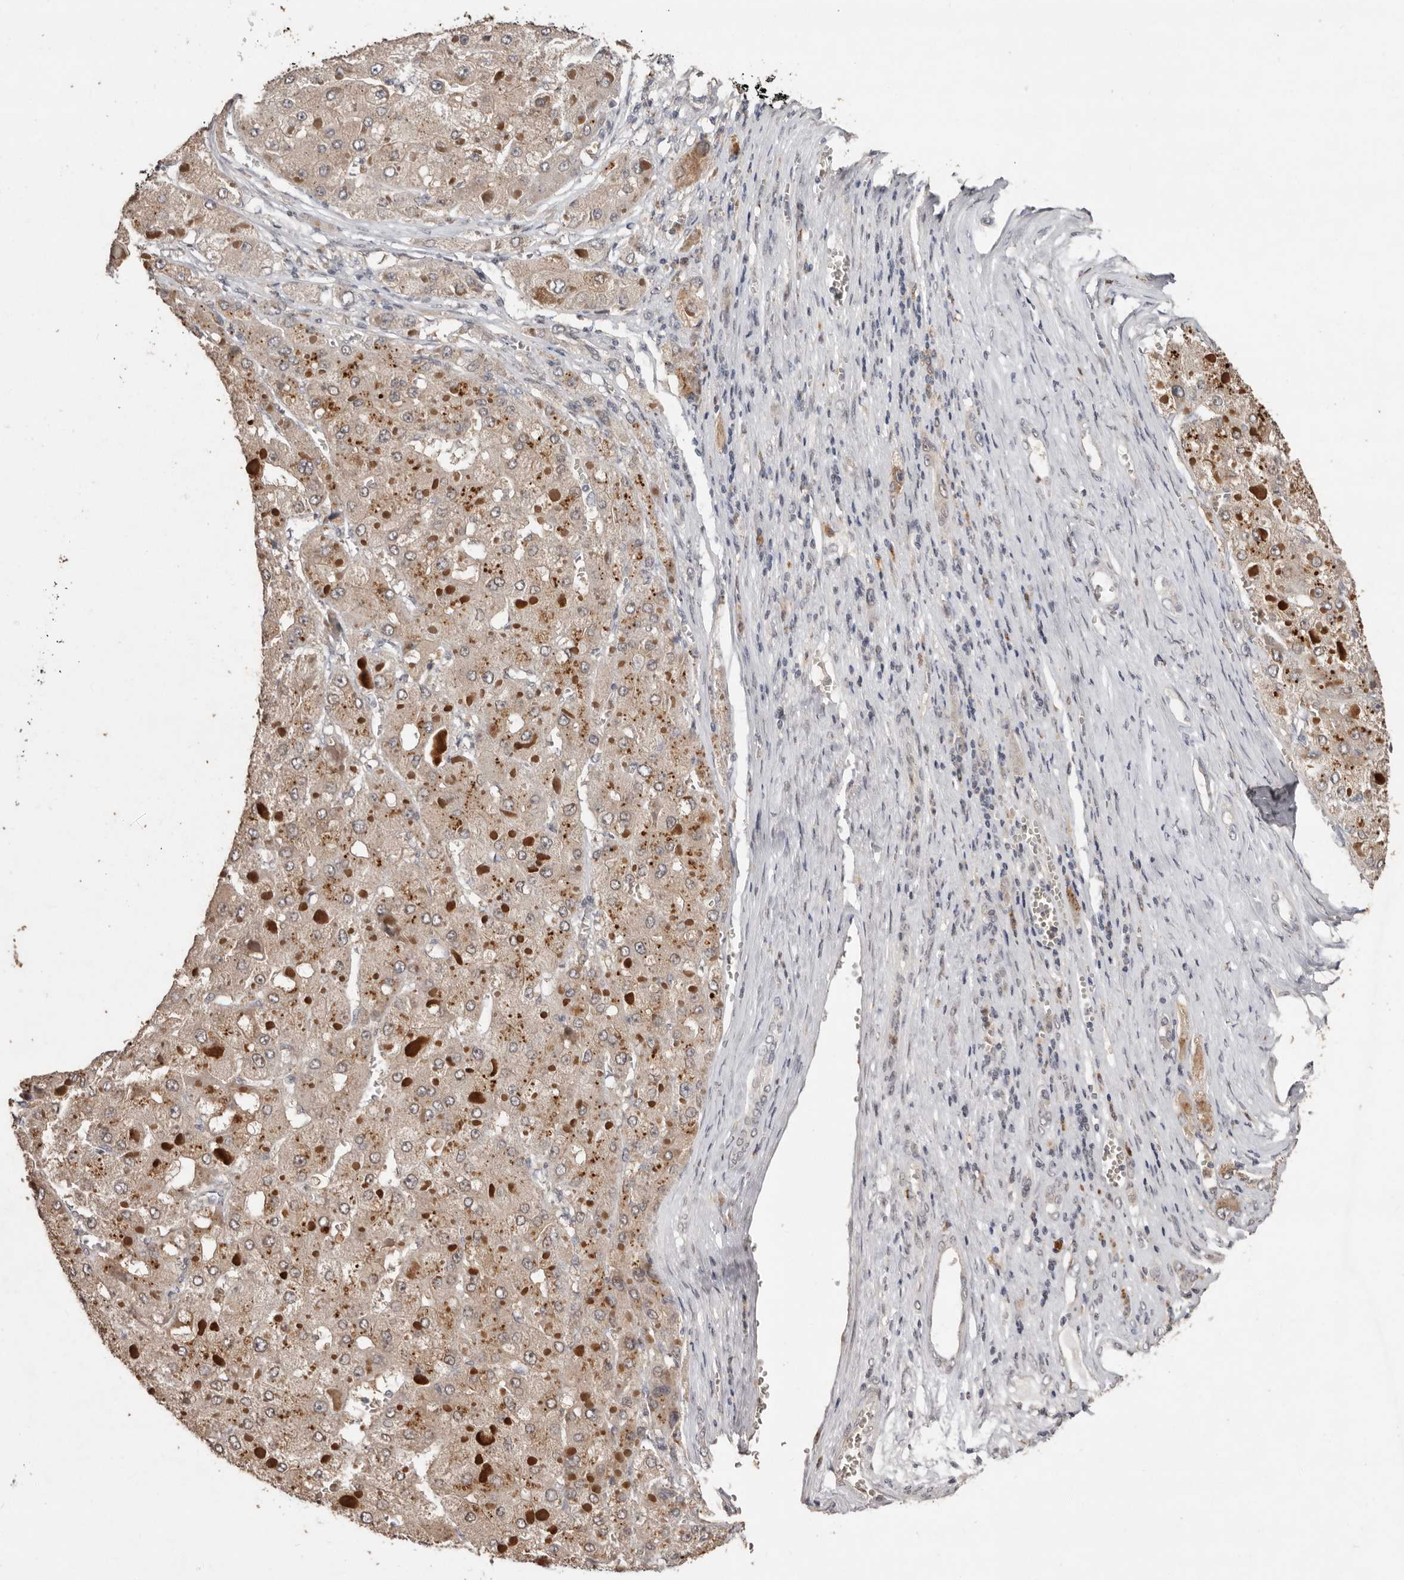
{"staining": {"intensity": "weak", "quantity": ">75%", "location": "cytoplasmic/membranous"}, "tissue": "liver cancer", "cell_type": "Tumor cells", "image_type": "cancer", "snomed": [{"axis": "morphology", "description": "Carcinoma, Hepatocellular, NOS"}, {"axis": "topography", "description": "Liver"}], "caption": "Immunohistochemistry of human liver cancer displays low levels of weak cytoplasmic/membranous expression in about >75% of tumor cells.", "gene": "SULT1E1", "patient": {"sex": "female", "age": 73}}